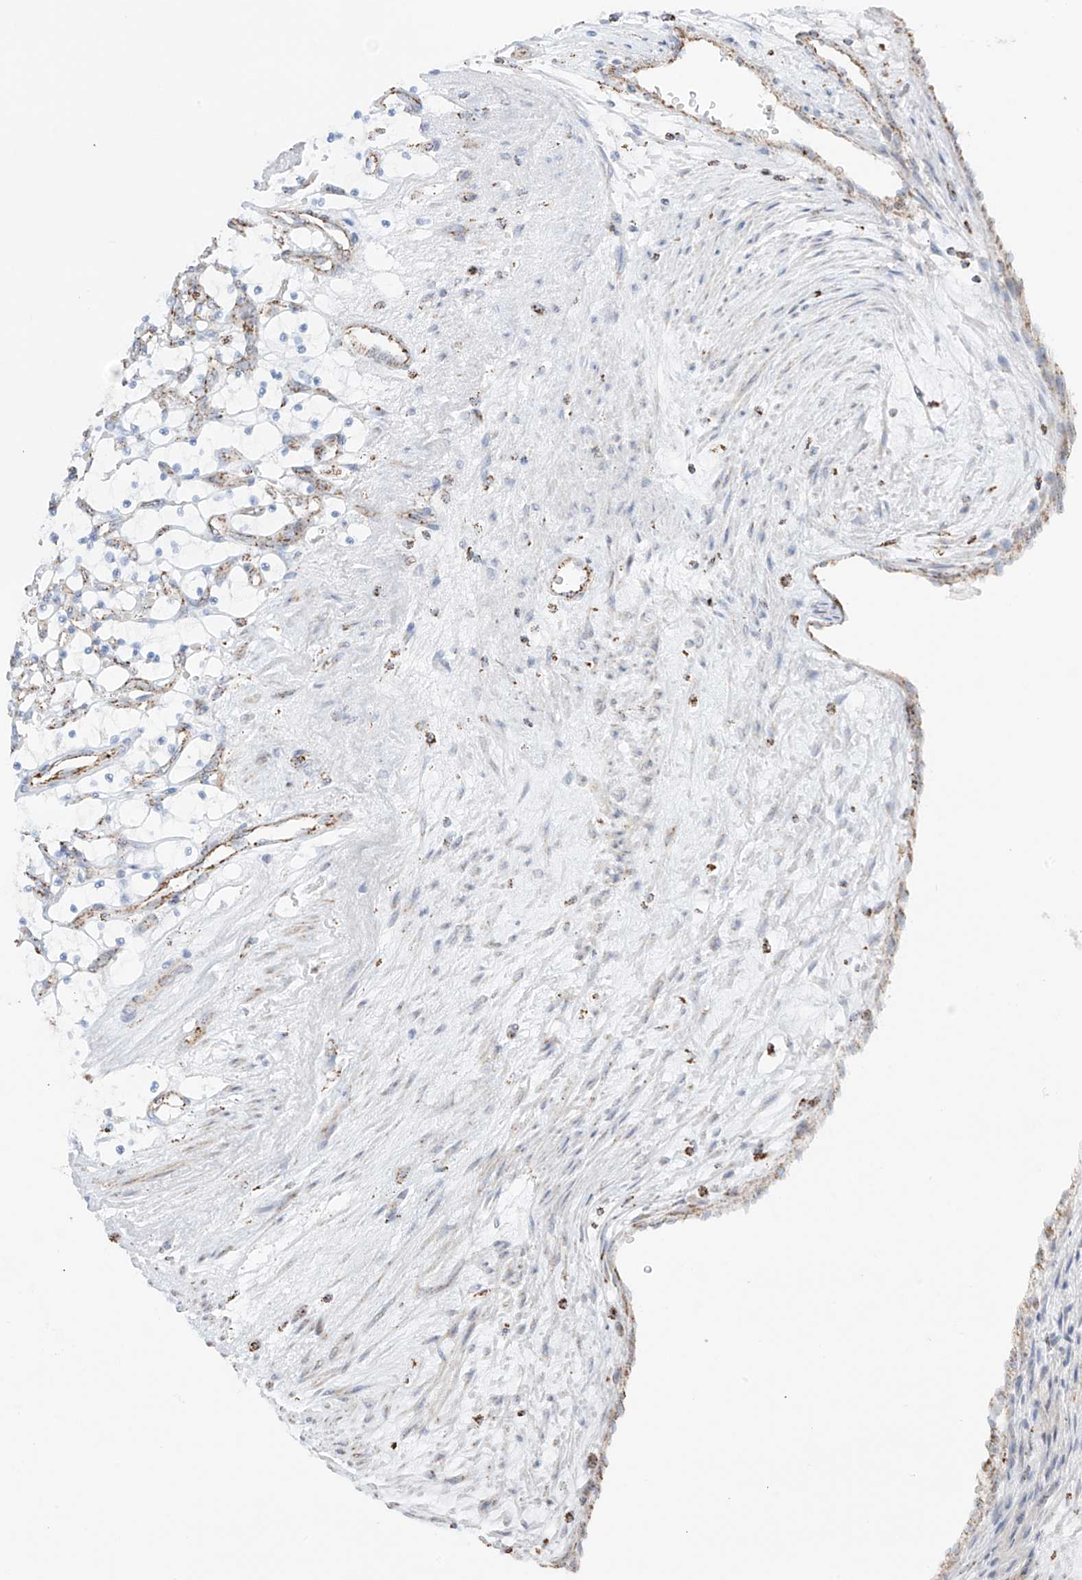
{"staining": {"intensity": "negative", "quantity": "none", "location": "none"}, "tissue": "renal cancer", "cell_type": "Tumor cells", "image_type": "cancer", "snomed": [{"axis": "morphology", "description": "Adenocarcinoma, NOS"}, {"axis": "topography", "description": "Kidney"}], "caption": "Immunohistochemistry image of adenocarcinoma (renal) stained for a protein (brown), which exhibits no expression in tumor cells.", "gene": "XKR3", "patient": {"sex": "female", "age": 69}}